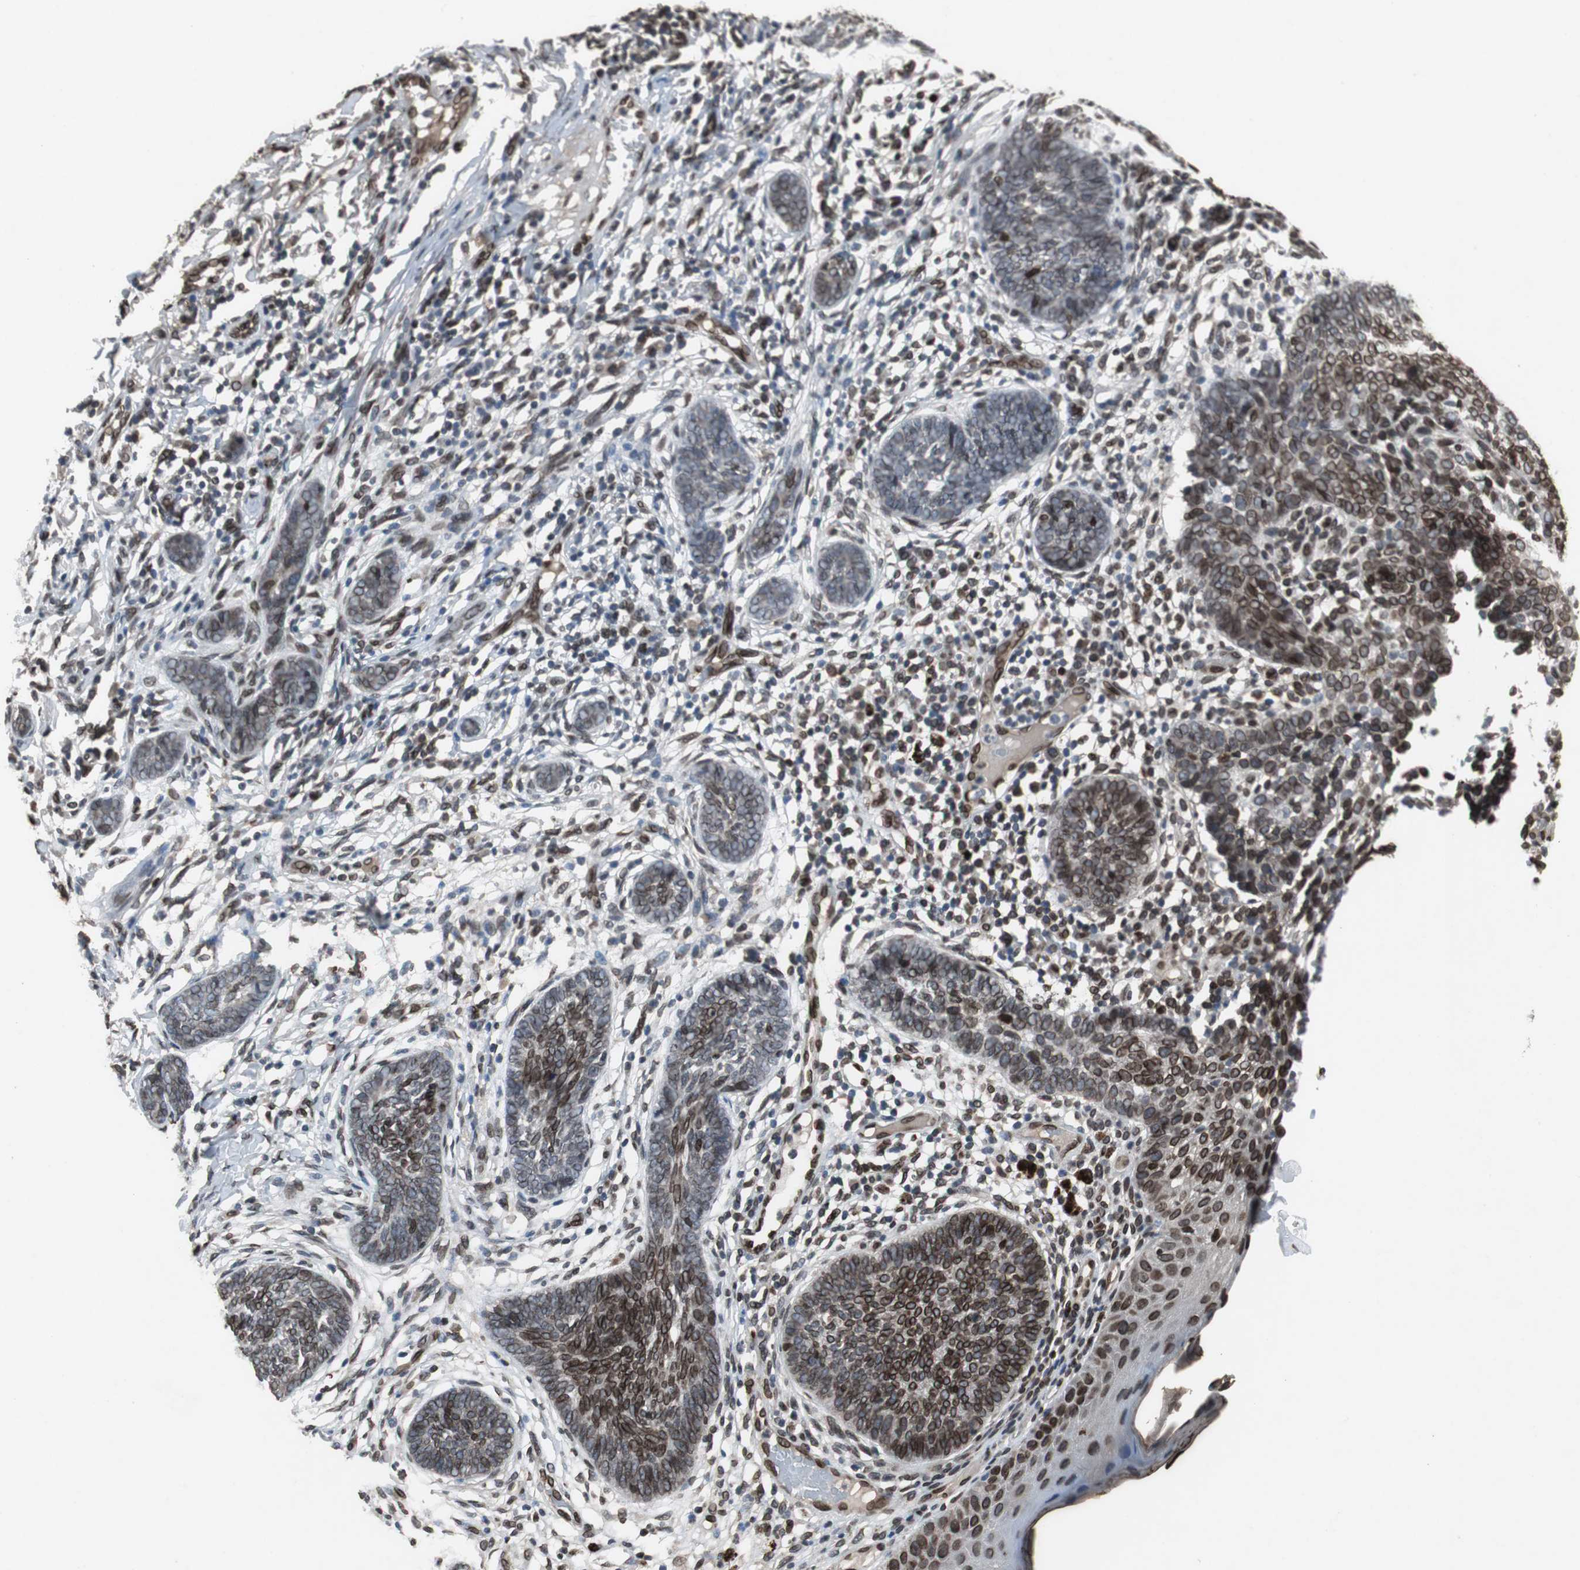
{"staining": {"intensity": "strong", "quantity": "25%-75%", "location": "cytoplasmic/membranous,nuclear"}, "tissue": "skin cancer", "cell_type": "Tumor cells", "image_type": "cancer", "snomed": [{"axis": "morphology", "description": "Normal tissue, NOS"}, {"axis": "morphology", "description": "Basal cell carcinoma"}, {"axis": "topography", "description": "Skin"}], "caption": "High-magnification brightfield microscopy of basal cell carcinoma (skin) stained with DAB (3,3'-diaminobenzidine) (brown) and counterstained with hematoxylin (blue). tumor cells exhibit strong cytoplasmic/membranous and nuclear staining is identified in approximately25%-75% of cells.", "gene": "LMNA", "patient": {"sex": "male", "age": 87}}